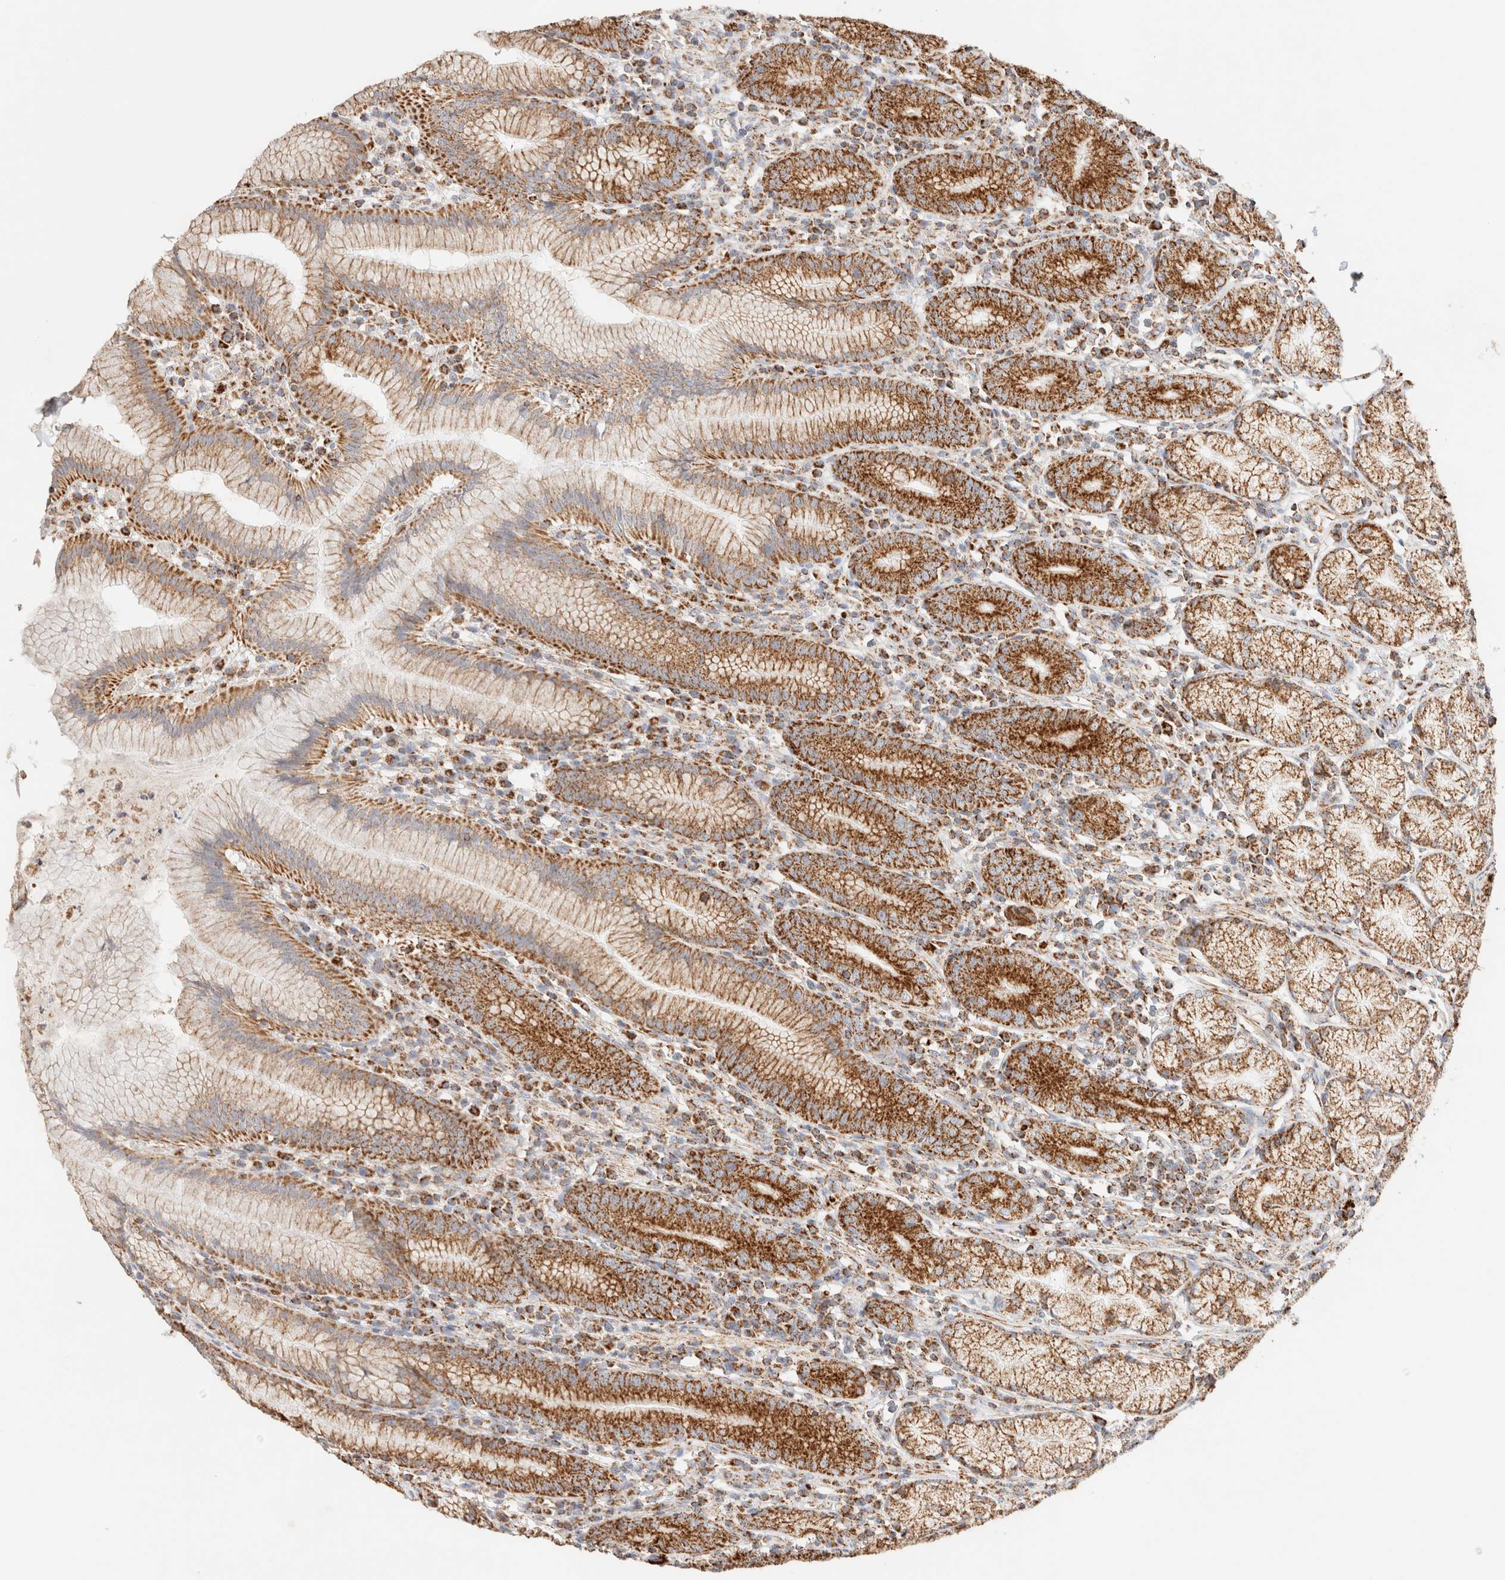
{"staining": {"intensity": "strong", "quantity": ">75%", "location": "cytoplasmic/membranous"}, "tissue": "stomach", "cell_type": "Glandular cells", "image_type": "normal", "snomed": [{"axis": "morphology", "description": "Normal tissue, NOS"}, {"axis": "topography", "description": "Stomach"}], "caption": "Stomach was stained to show a protein in brown. There is high levels of strong cytoplasmic/membranous positivity in approximately >75% of glandular cells. The protein of interest is stained brown, and the nuclei are stained in blue (DAB IHC with brightfield microscopy, high magnification).", "gene": "PHB2", "patient": {"sex": "male", "age": 55}}